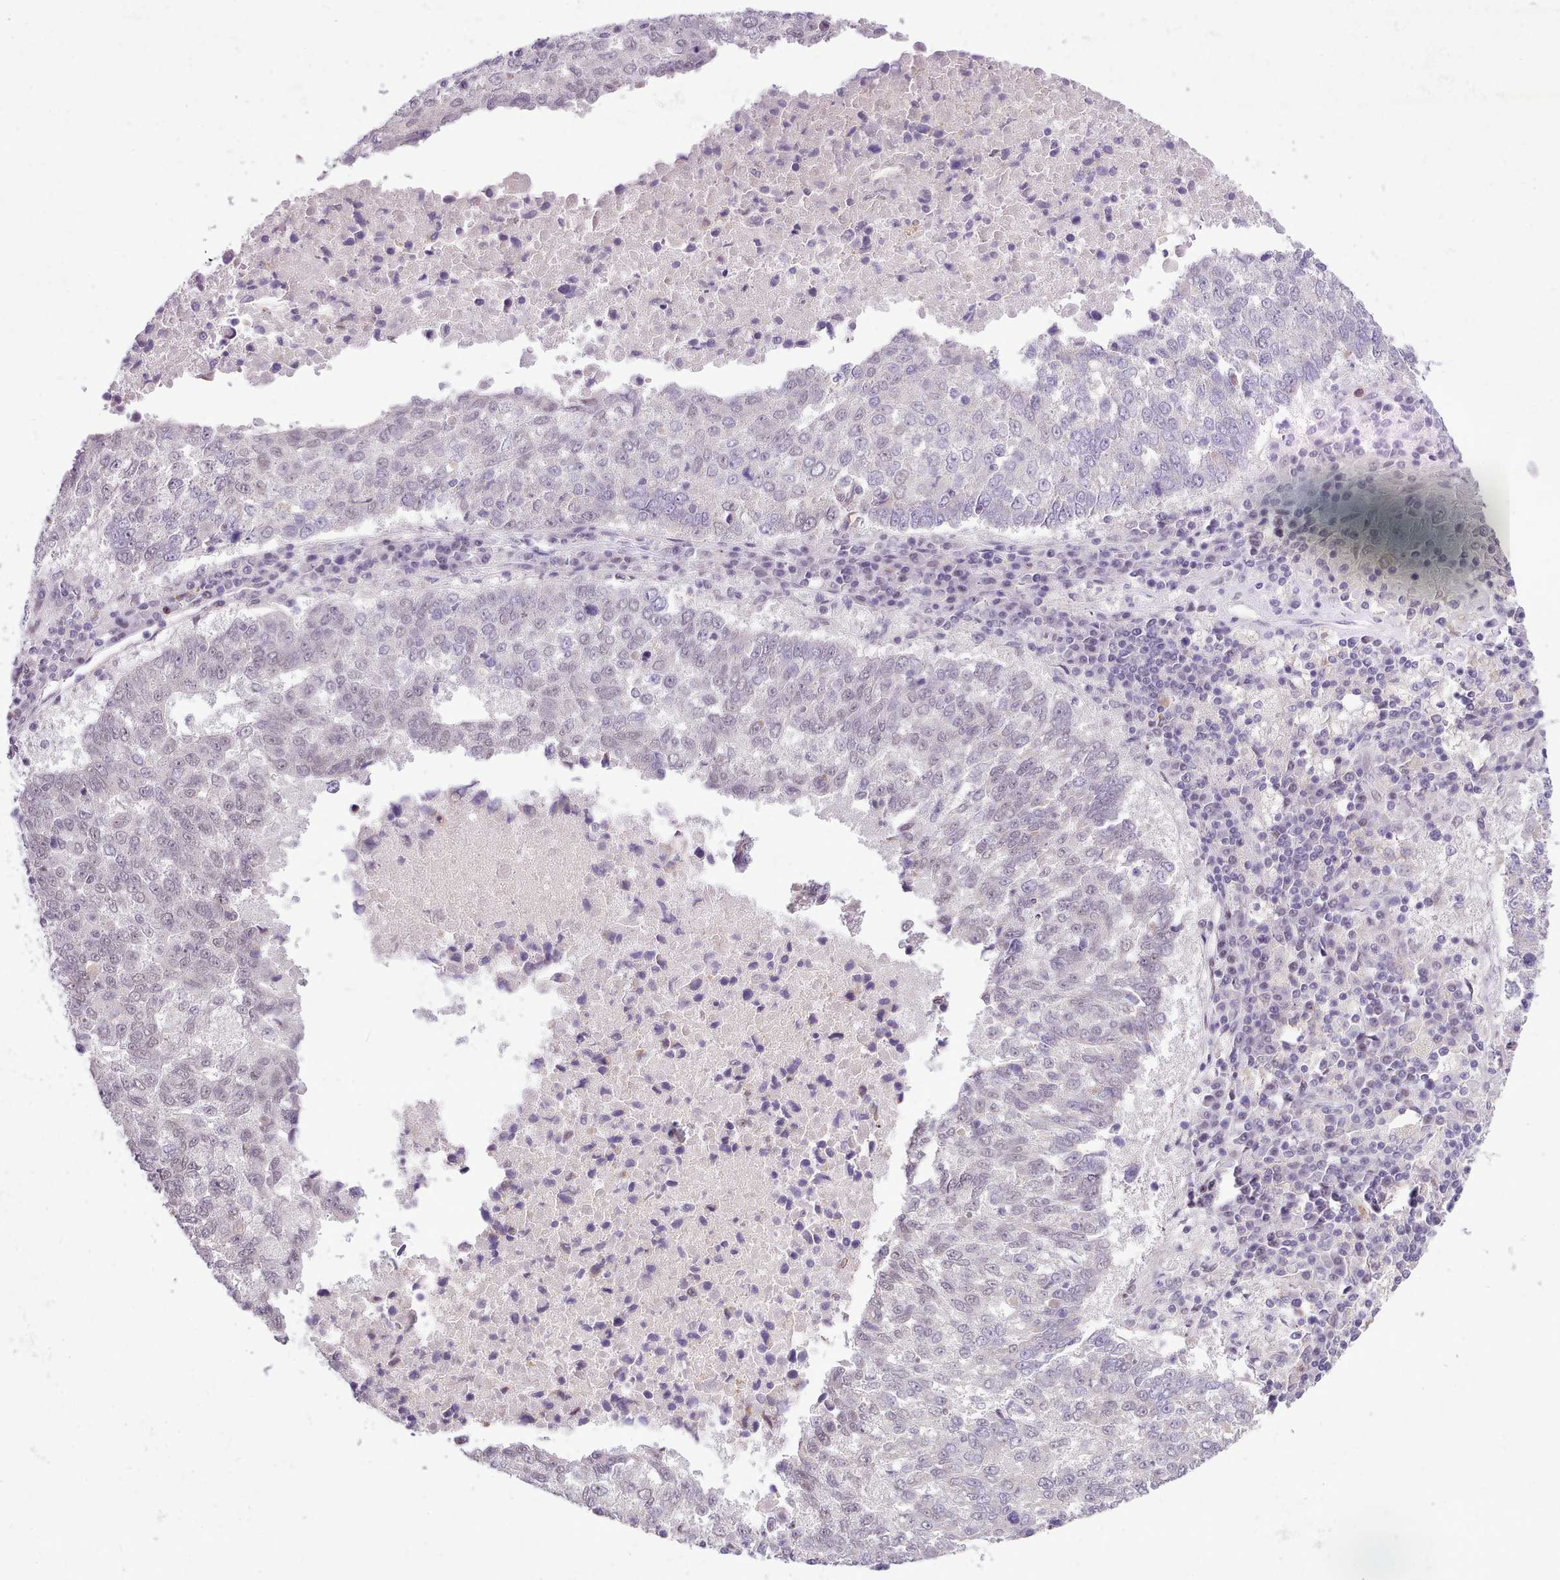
{"staining": {"intensity": "negative", "quantity": "none", "location": "none"}, "tissue": "lung cancer", "cell_type": "Tumor cells", "image_type": "cancer", "snomed": [{"axis": "morphology", "description": "Squamous cell carcinoma, NOS"}, {"axis": "topography", "description": "Lung"}], "caption": "An IHC photomicrograph of squamous cell carcinoma (lung) is shown. There is no staining in tumor cells of squamous cell carcinoma (lung). The staining was performed using DAB to visualize the protein expression in brown, while the nuclei were stained in blue with hematoxylin (Magnification: 20x).", "gene": "HOXB7", "patient": {"sex": "male", "age": 73}}